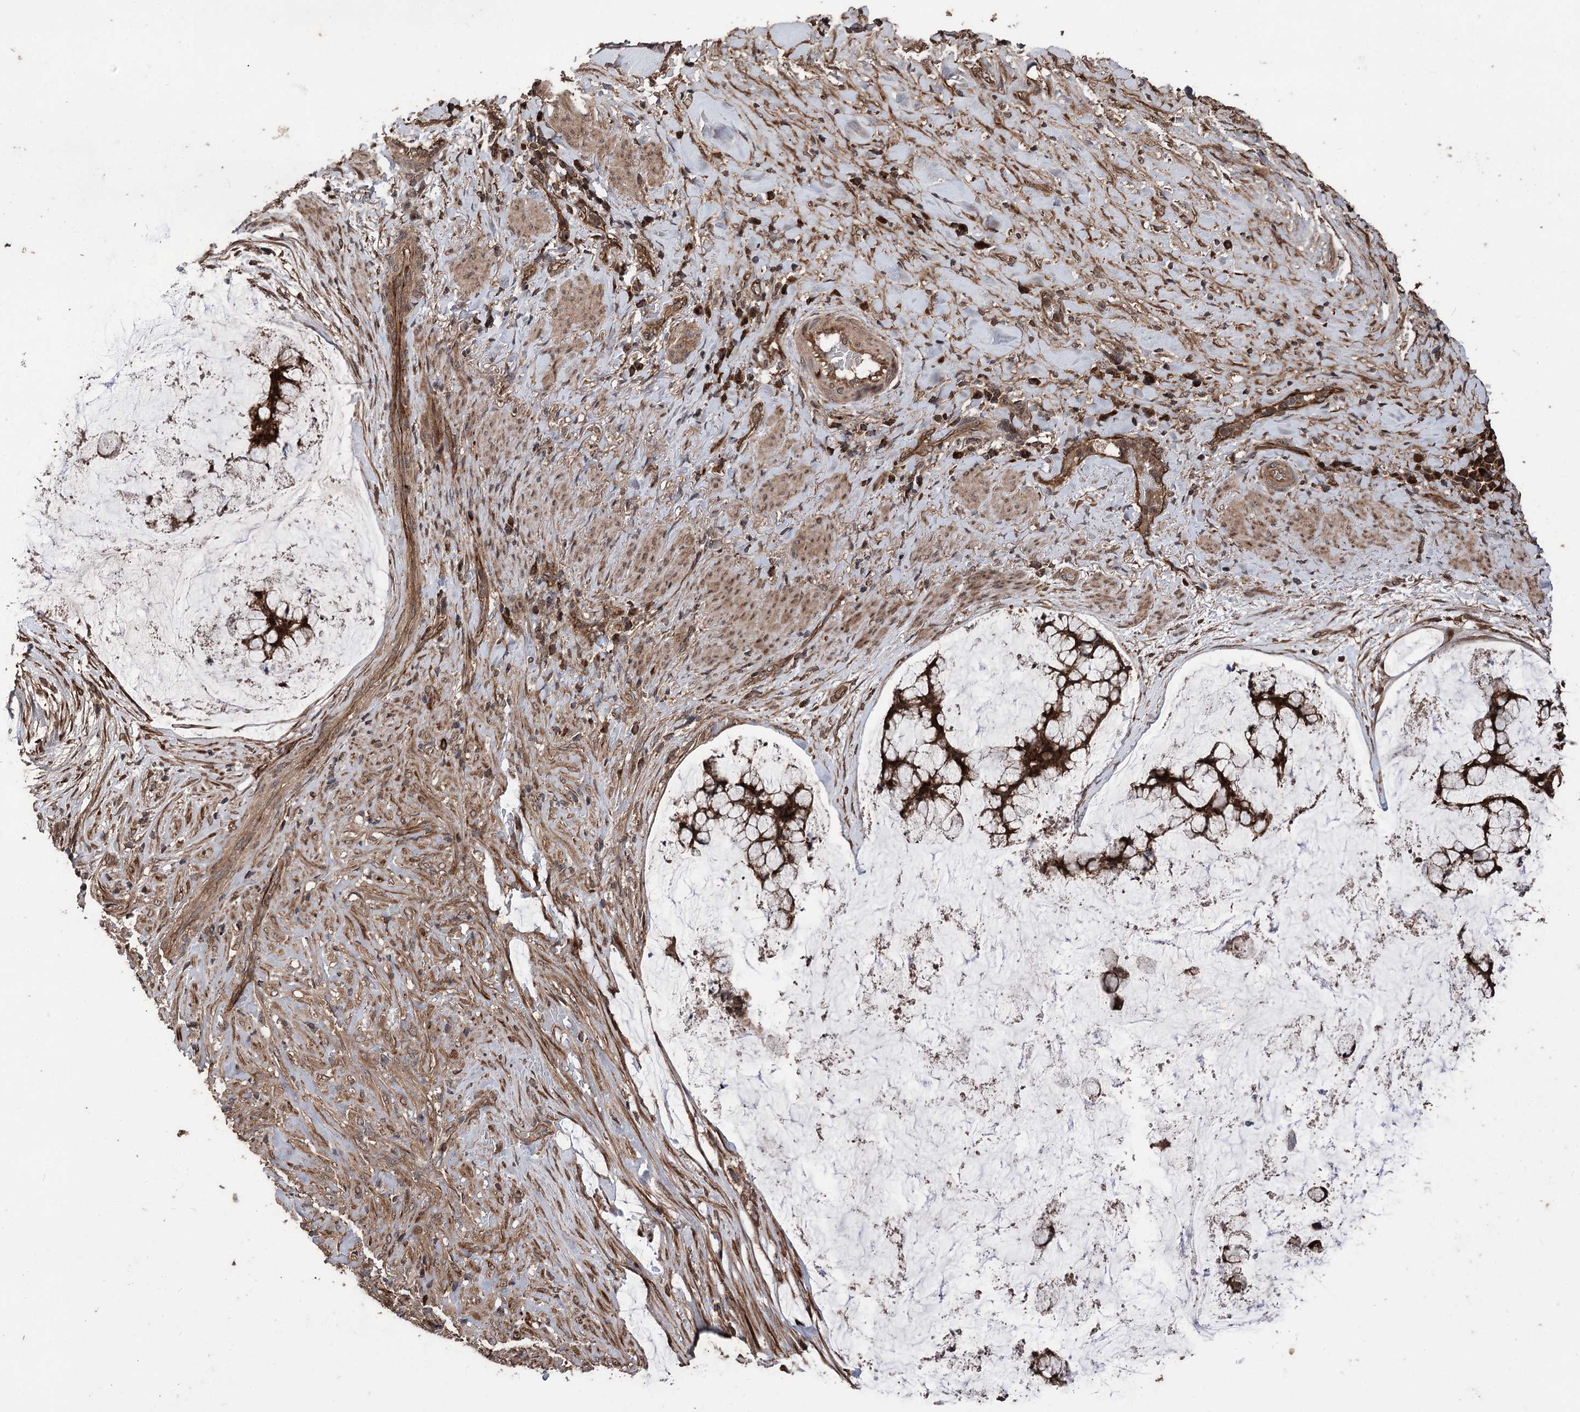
{"staining": {"intensity": "strong", "quantity": ">75%", "location": "cytoplasmic/membranous"}, "tissue": "ovarian cancer", "cell_type": "Tumor cells", "image_type": "cancer", "snomed": [{"axis": "morphology", "description": "Cystadenocarcinoma, mucinous, NOS"}, {"axis": "topography", "description": "Ovary"}], "caption": "Protein staining shows strong cytoplasmic/membranous expression in about >75% of tumor cells in ovarian mucinous cystadenocarcinoma.", "gene": "RASSF3", "patient": {"sex": "female", "age": 42}}